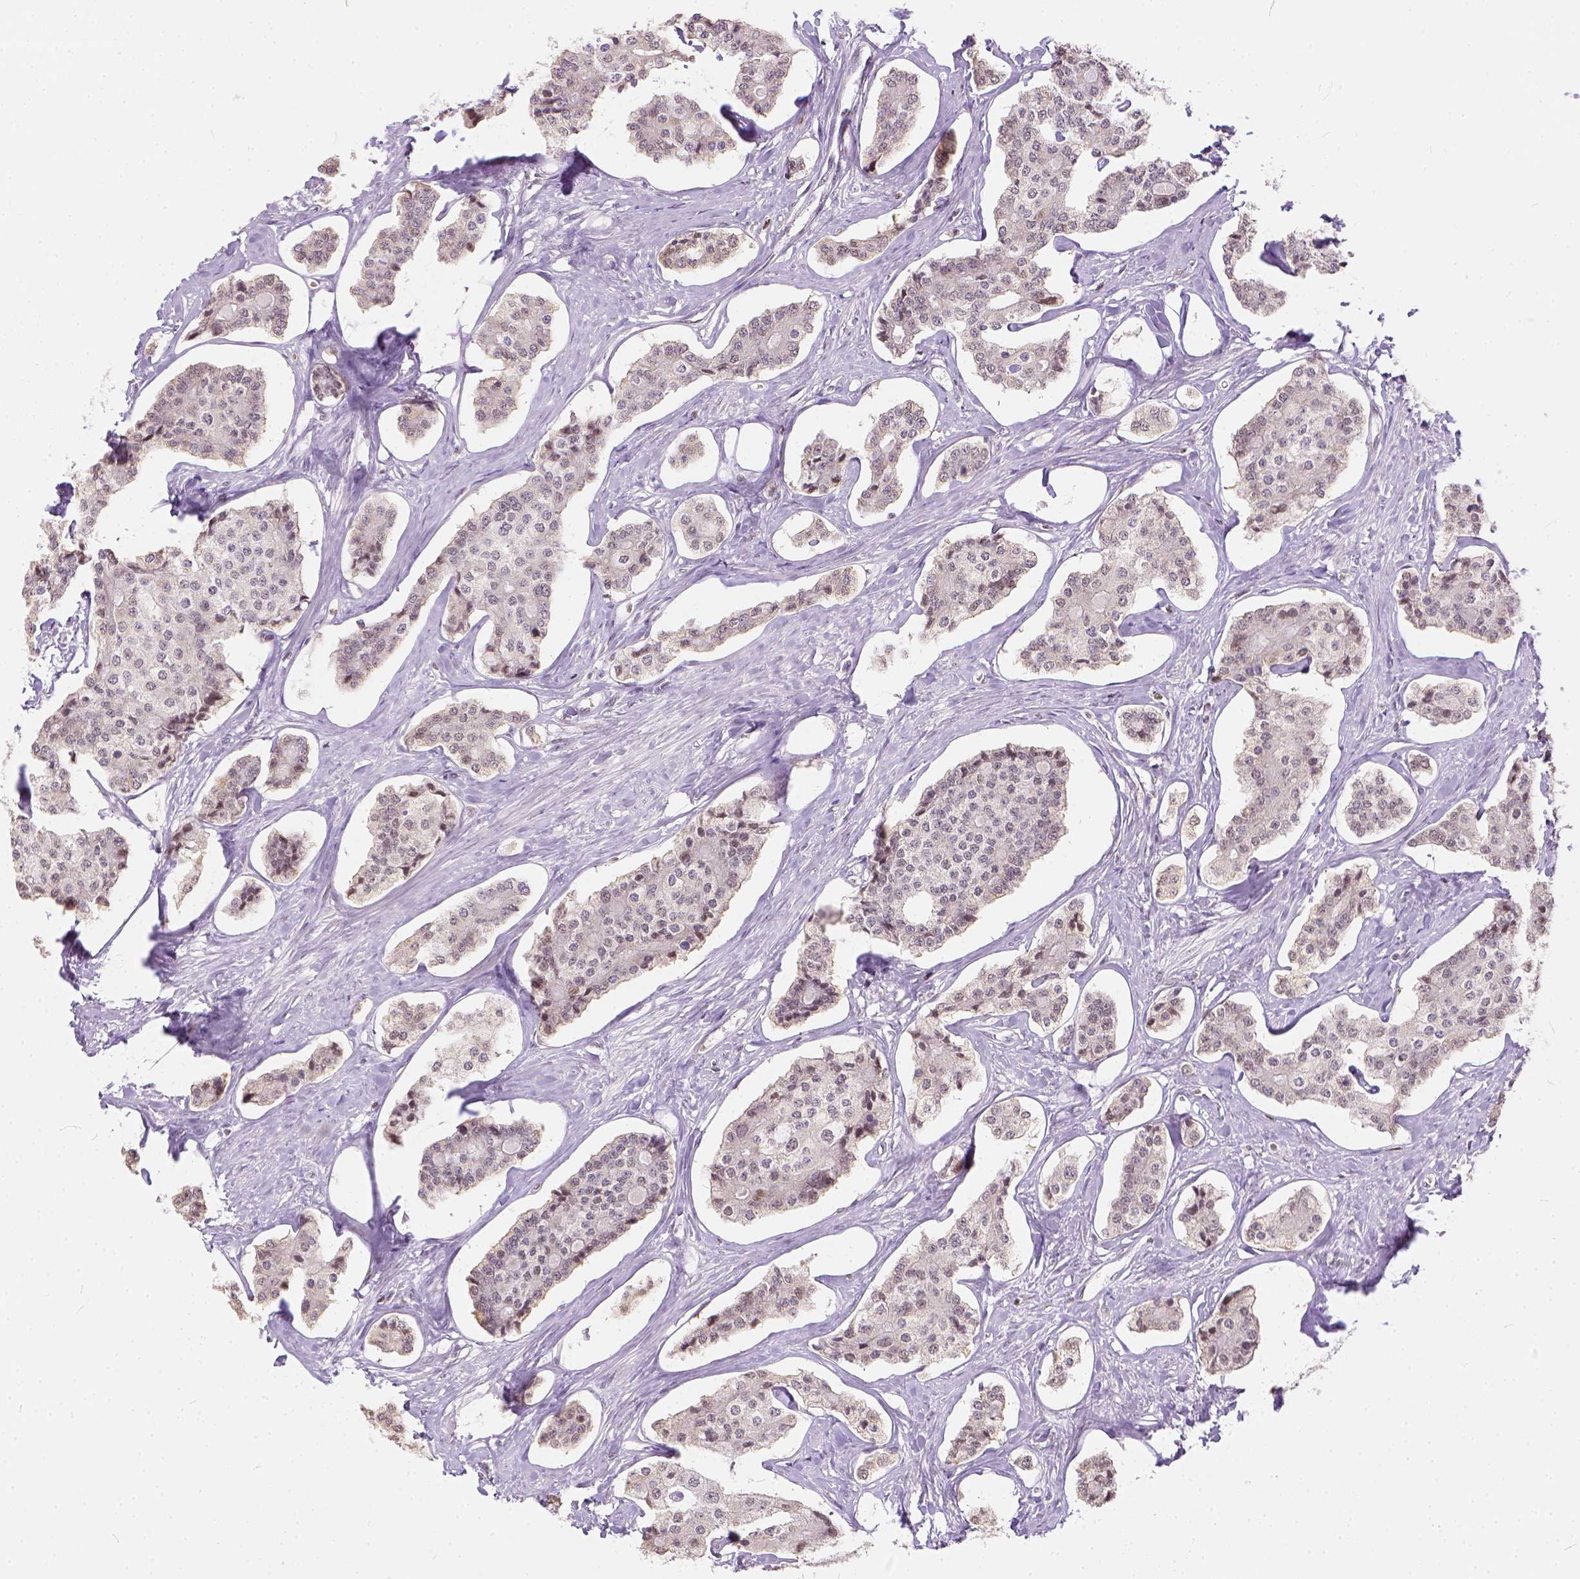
{"staining": {"intensity": "negative", "quantity": "none", "location": "none"}, "tissue": "carcinoid", "cell_type": "Tumor cells", "image_type": "cancer", "snomed": [{"axis": "morphology", "description": "Carcinoid, malignant, NOS"}, {"axis": "topography", "description": "Small intestine"}], "caption": "Histopathology image shows no protein positivity in tumor cells of carcinoid tissue.", "gene": "ERCC1", "patient": {"sex": "female", "age": 65}}